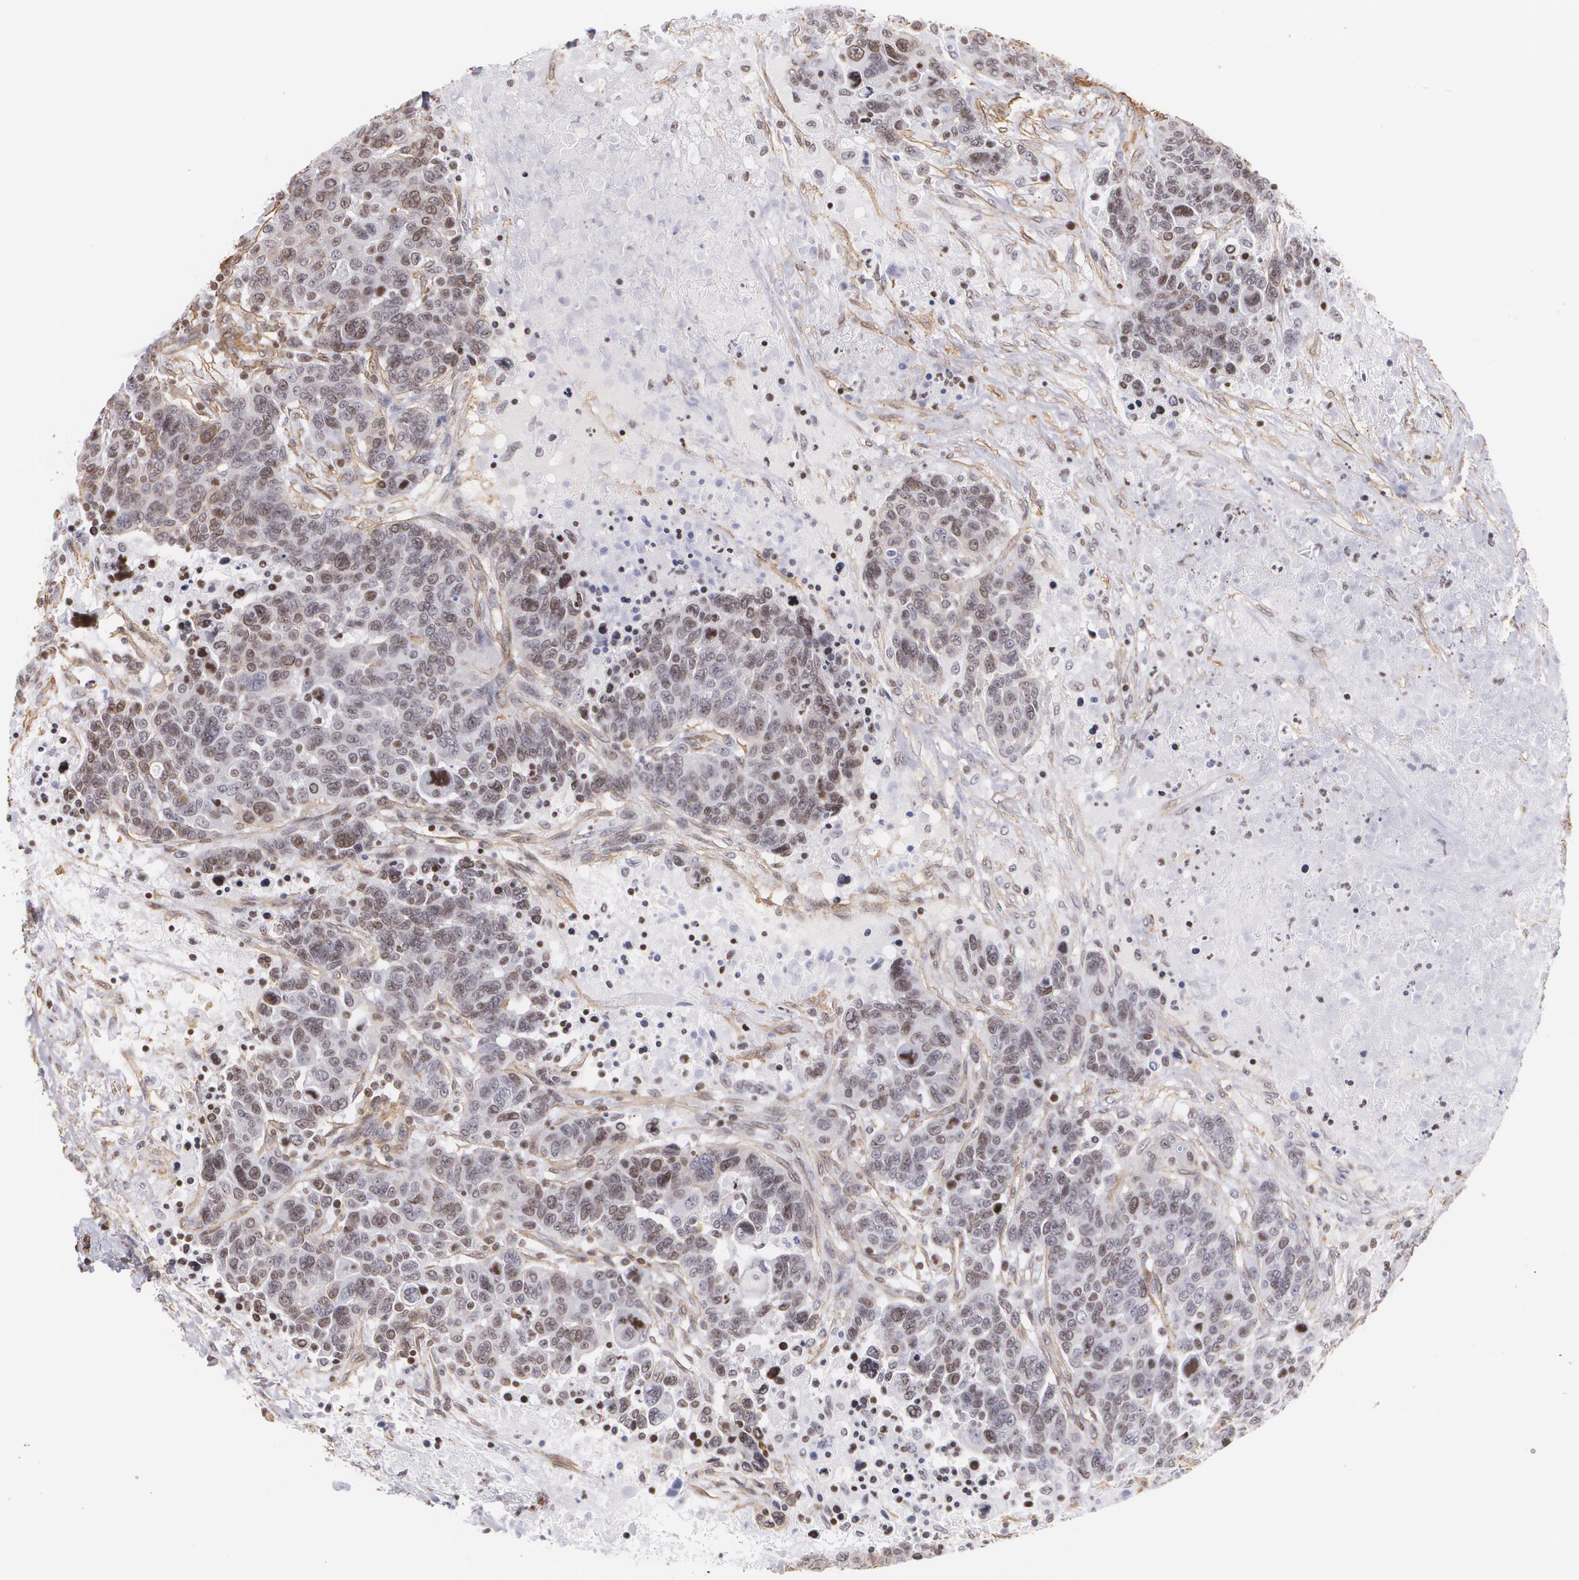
{"staining": {"intensity": "negative", "quantity": "none", "location": "none"}, "tissue": "breast cancer", "cell_type": "Tumor cells", "image_type": "cancer", "snomed": [{"axis": "morphology", "description": "Duct carcinoma"}, {"axis": "topography", "description": "Breast"}], "caption": "A high-resolution image shows immunohistochemistry staining of intraductal carcinoma (breast), which demonstrates no significant expression in tumor cells.", "gene": "VAMP1", "patient": {"sex": "female", "age": 37}}